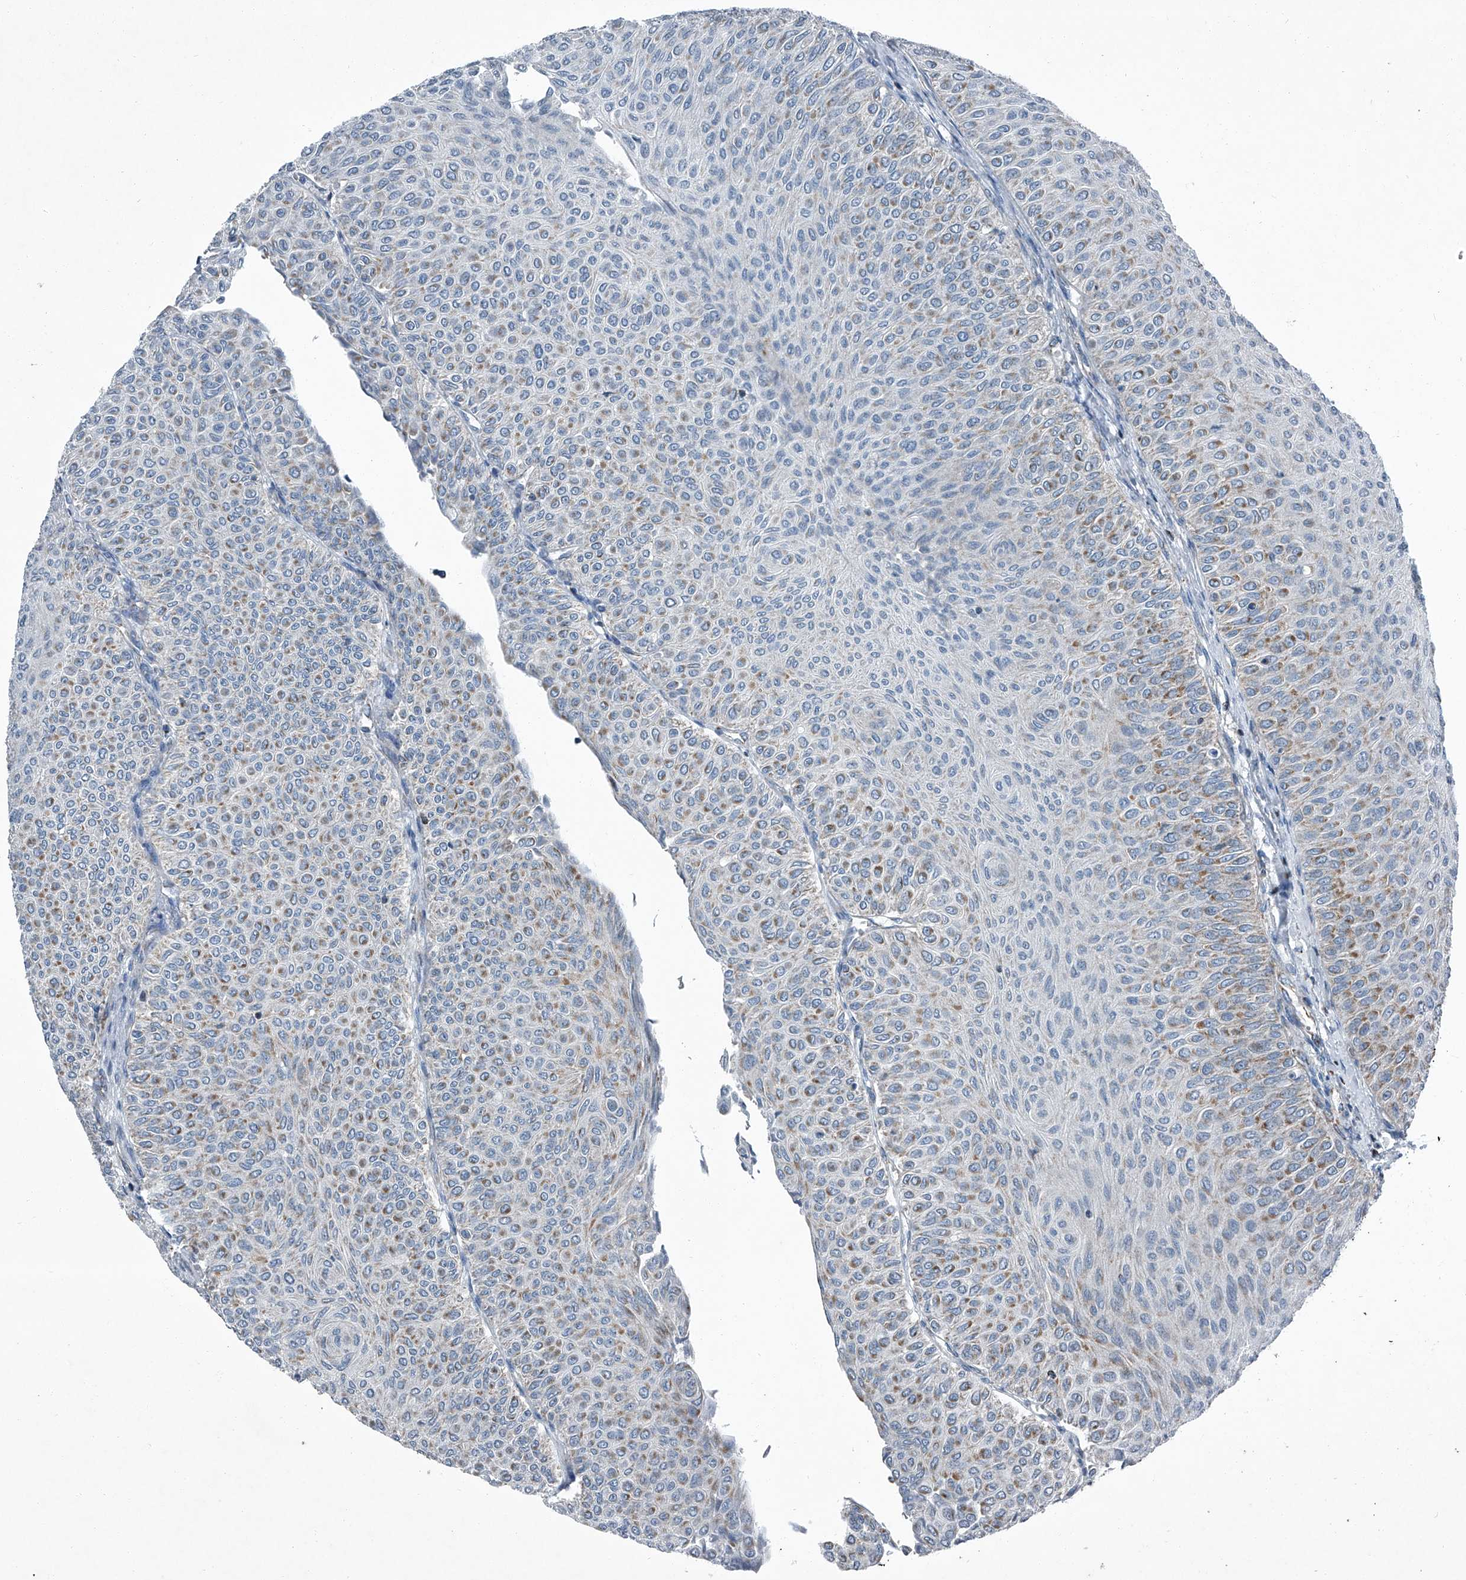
{"staining": {"intensity": "moderate", "quantity": "25%-75%", "location": "cytoplasmic/membranous"}, "tissue": "urothelial cancer", "cell_type": "Tumor cells", "image_type": "cancer", "snomed": [{"axis": "morphology", "description": "Urothelial carcinoma, Low grade"}, {"axis": "topography", "description": "Urinary bladder"}], "caption": "Immunohistochemistry (IHC) photomicrograph of low-grade urothelial carcinoma stained for a protein (brown), which exhibits medium levels of moderate cytoplasmic/membranous staining in about 25%-75% of tumor cells.", "gene": "CHRNA7", "patient": {"sex": "male", "age": 78}}